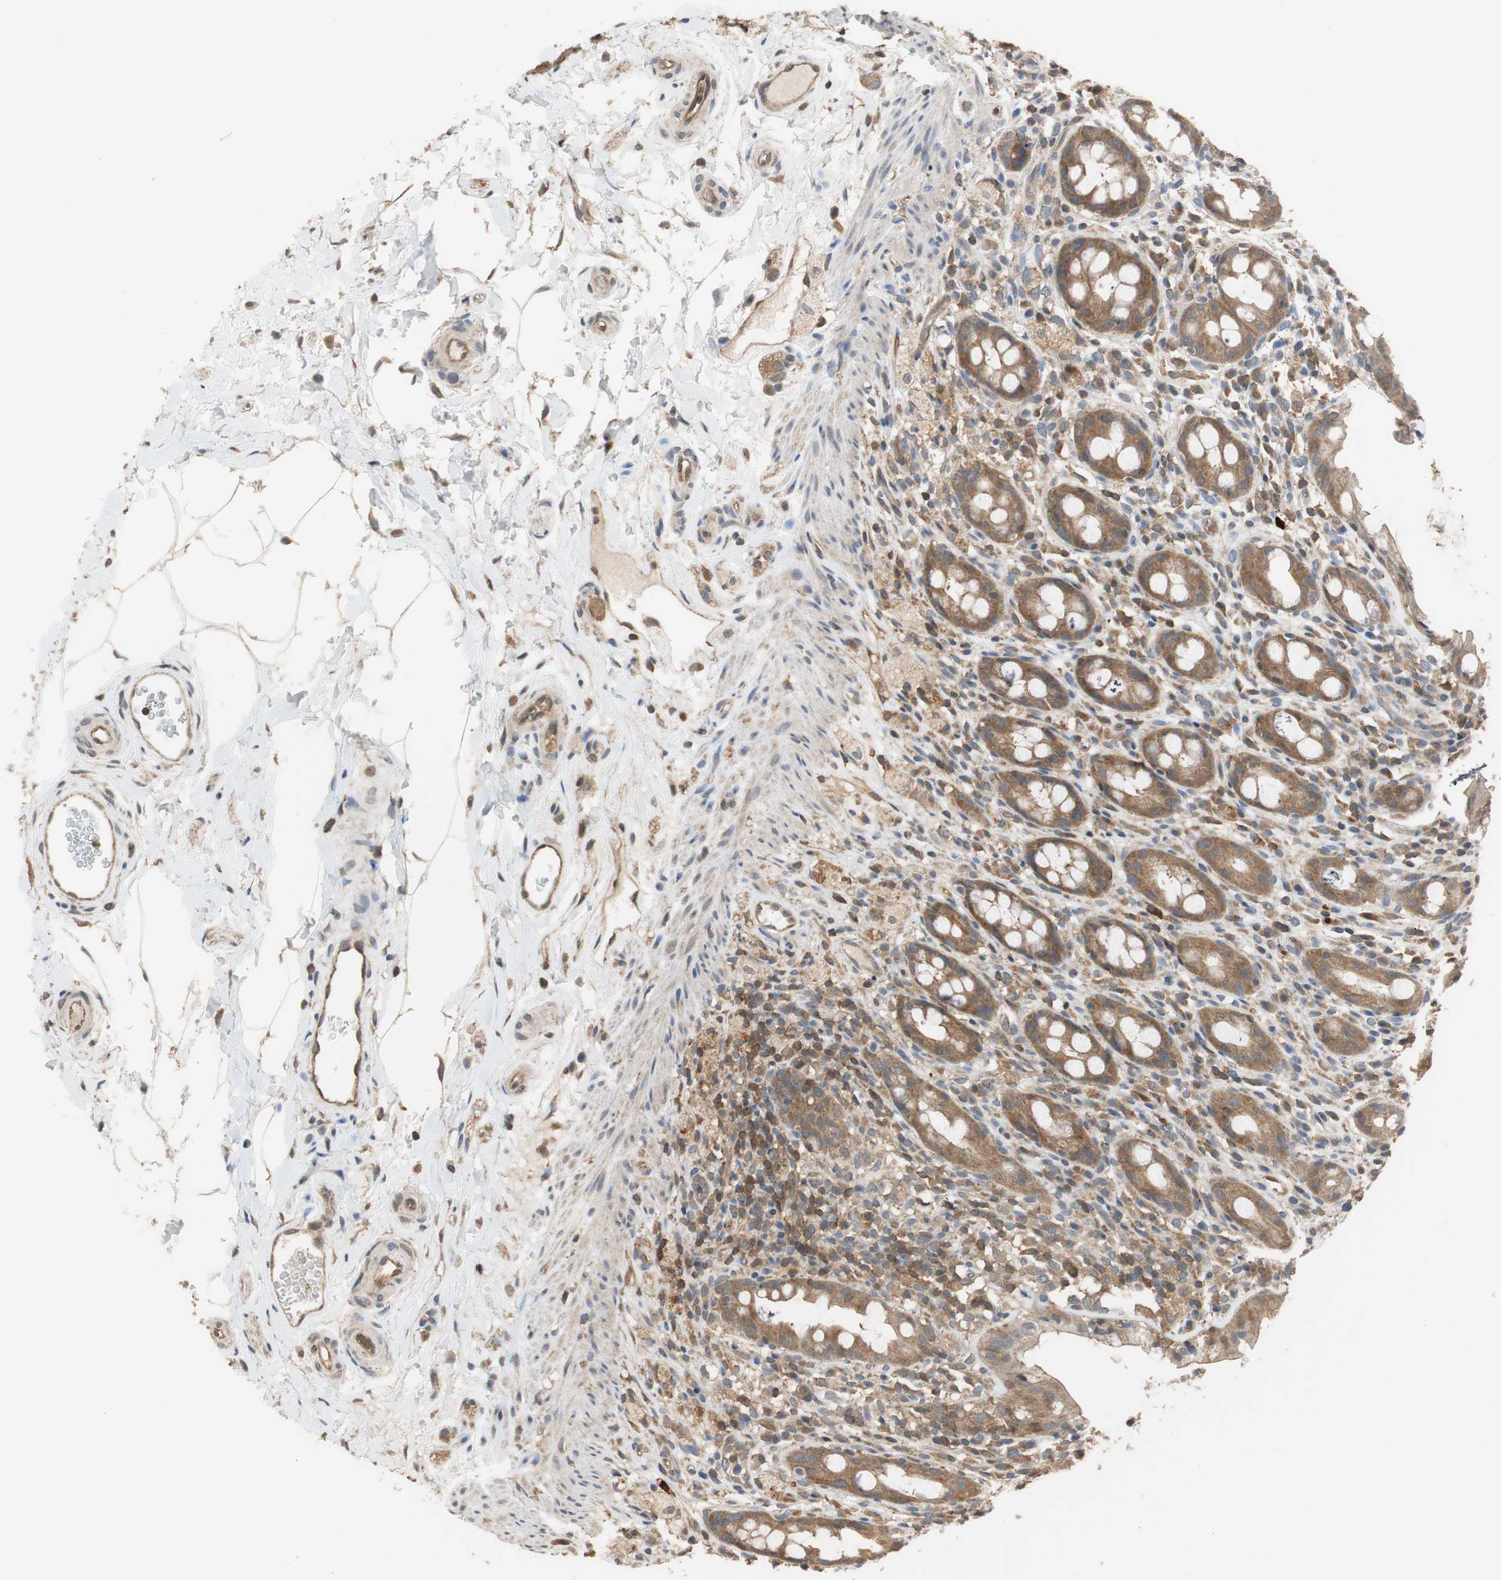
{"staining": {"intensity": "moderate", "quantity": ">75%", "location": "cytoplasmic/membranous"}, "tissue": "rectum", "cell_type": "Glandular cells", "image_type": "normal", "snomed": [{"axis": "morphology", "description": "Normal tissue, NOS"}, {"axis": "topography", "description": "Rectum"}], "caption": "Immunohistochemistry staining of normal rectum, which reveals medium levels of moderate cytoplasmic/membranous staining in about >75% of glandular cells indicating moderate cytoplasmic/membranous protein positivity. The staining was performed using DAB (brown) for protein detection and nuclei were counterstained in hematoxylin (blue).", "gene": "MAP4K2", "patient": {"sex": "male", "age": 44}}